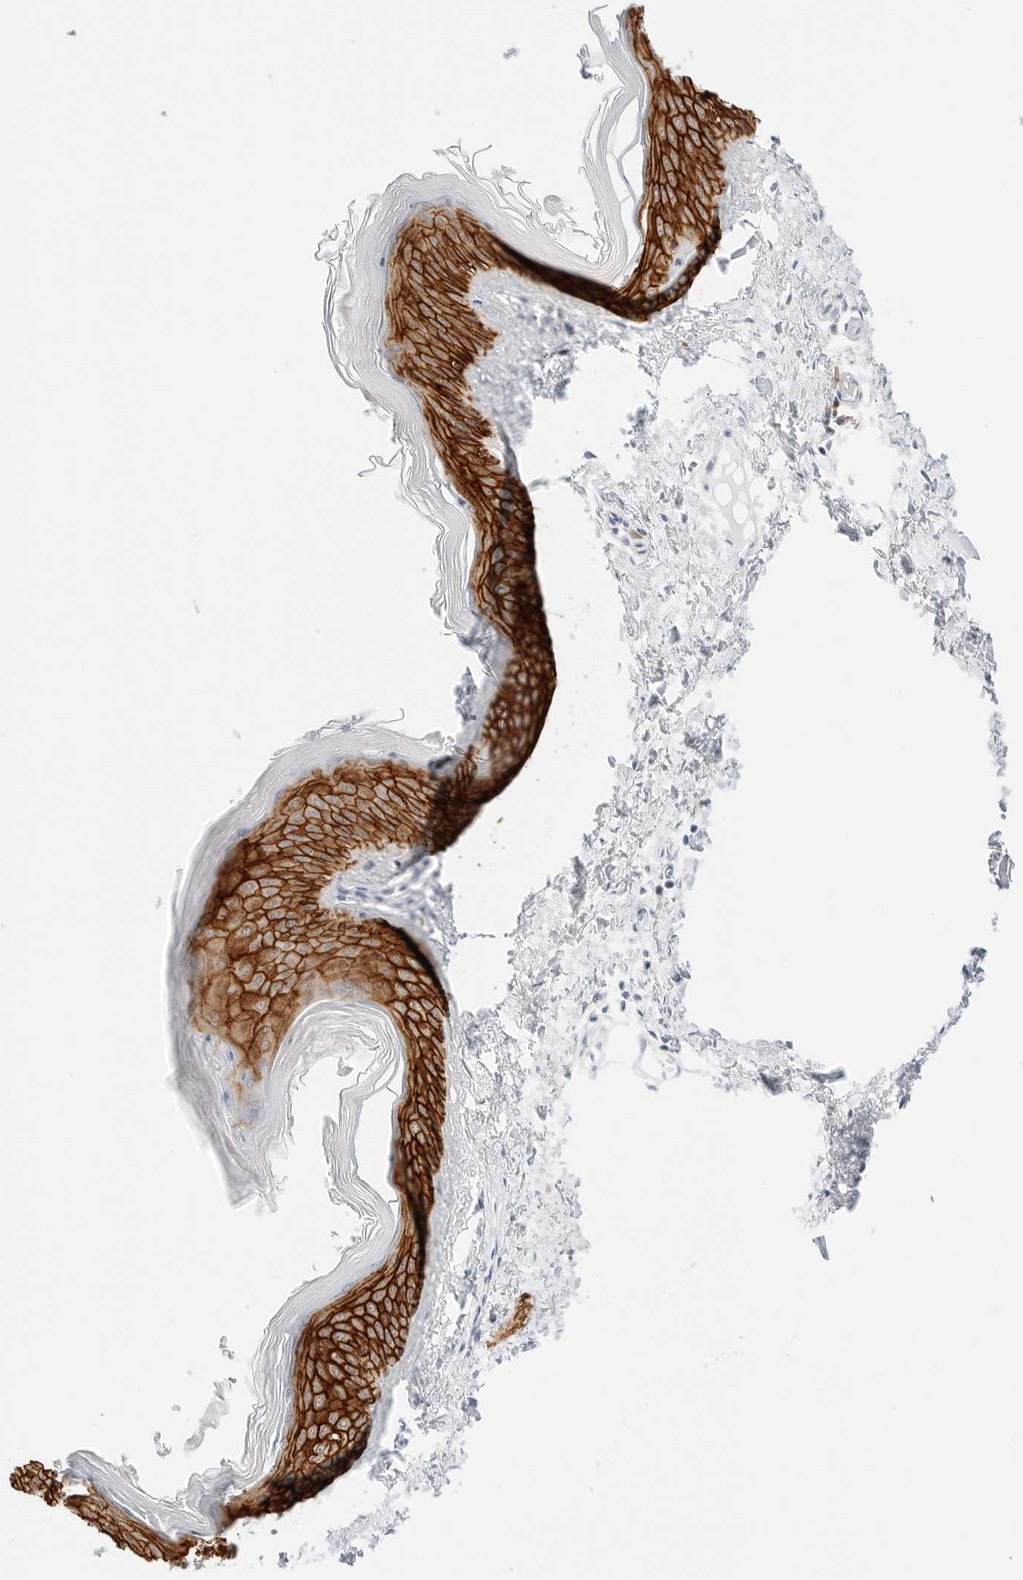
{"staining": {"intensity": "negative", "quantity": "none", "location": "none"}, "tissue": "skin", "cell_type": "Fibroblasts", "image_type": "normal", "snomed": [{"axis": "morphology", "description": "Normal tissue, NOS"}, {"axis": "topography", "description": "Skin"}], "caption": "Immunohistochemistry photomicrograph of normal skin stained for a protein (brown), which demonstrates no staining in fibroblasts. (DAB (3,3'-diaminobenzidine) immunohistochemistry with hematoxylin counter stain).", "gene": "CDH1", "patient": {"sex": "female", "age": 27}}